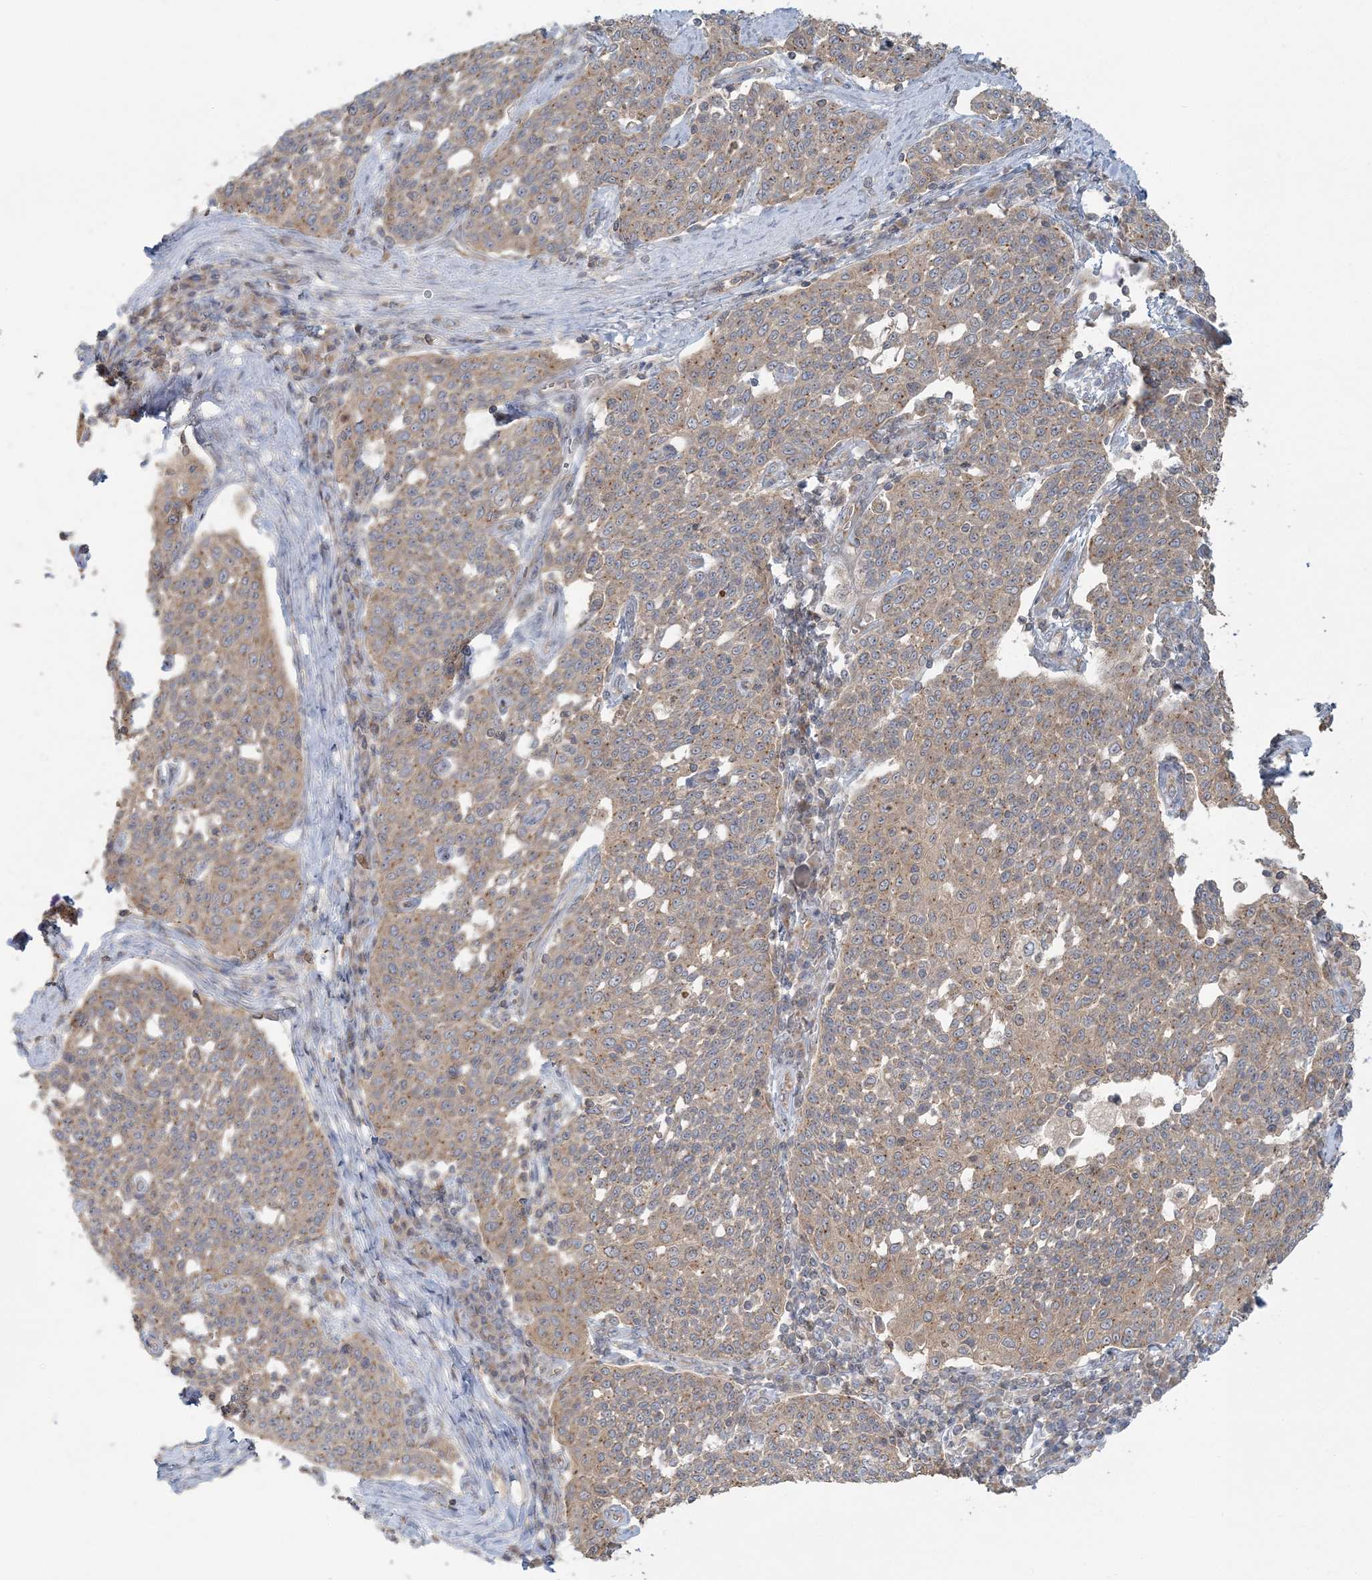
{"staining": {"intensity": "weak", "quantity": ">75%", "location": "cytoplasmic/membranous"}, "tissue": "cervical cancer", "cell_type": "Tumor cells", "image_type": "cancer", "snomed": [{"axis": "morphology", "description": "Squamous cell carcinoma, NOS"}, {"axis": "topography", "description": "Cervix"}], "caption": "Immunohistochemical staining of human squamous cell carcinoma (cervical) shows weak cytoplasmic/membranous protein expression in about >75% of tumor cells.", "gene": "AP1AR", "patient": {"sex": "female", "age": 34}}